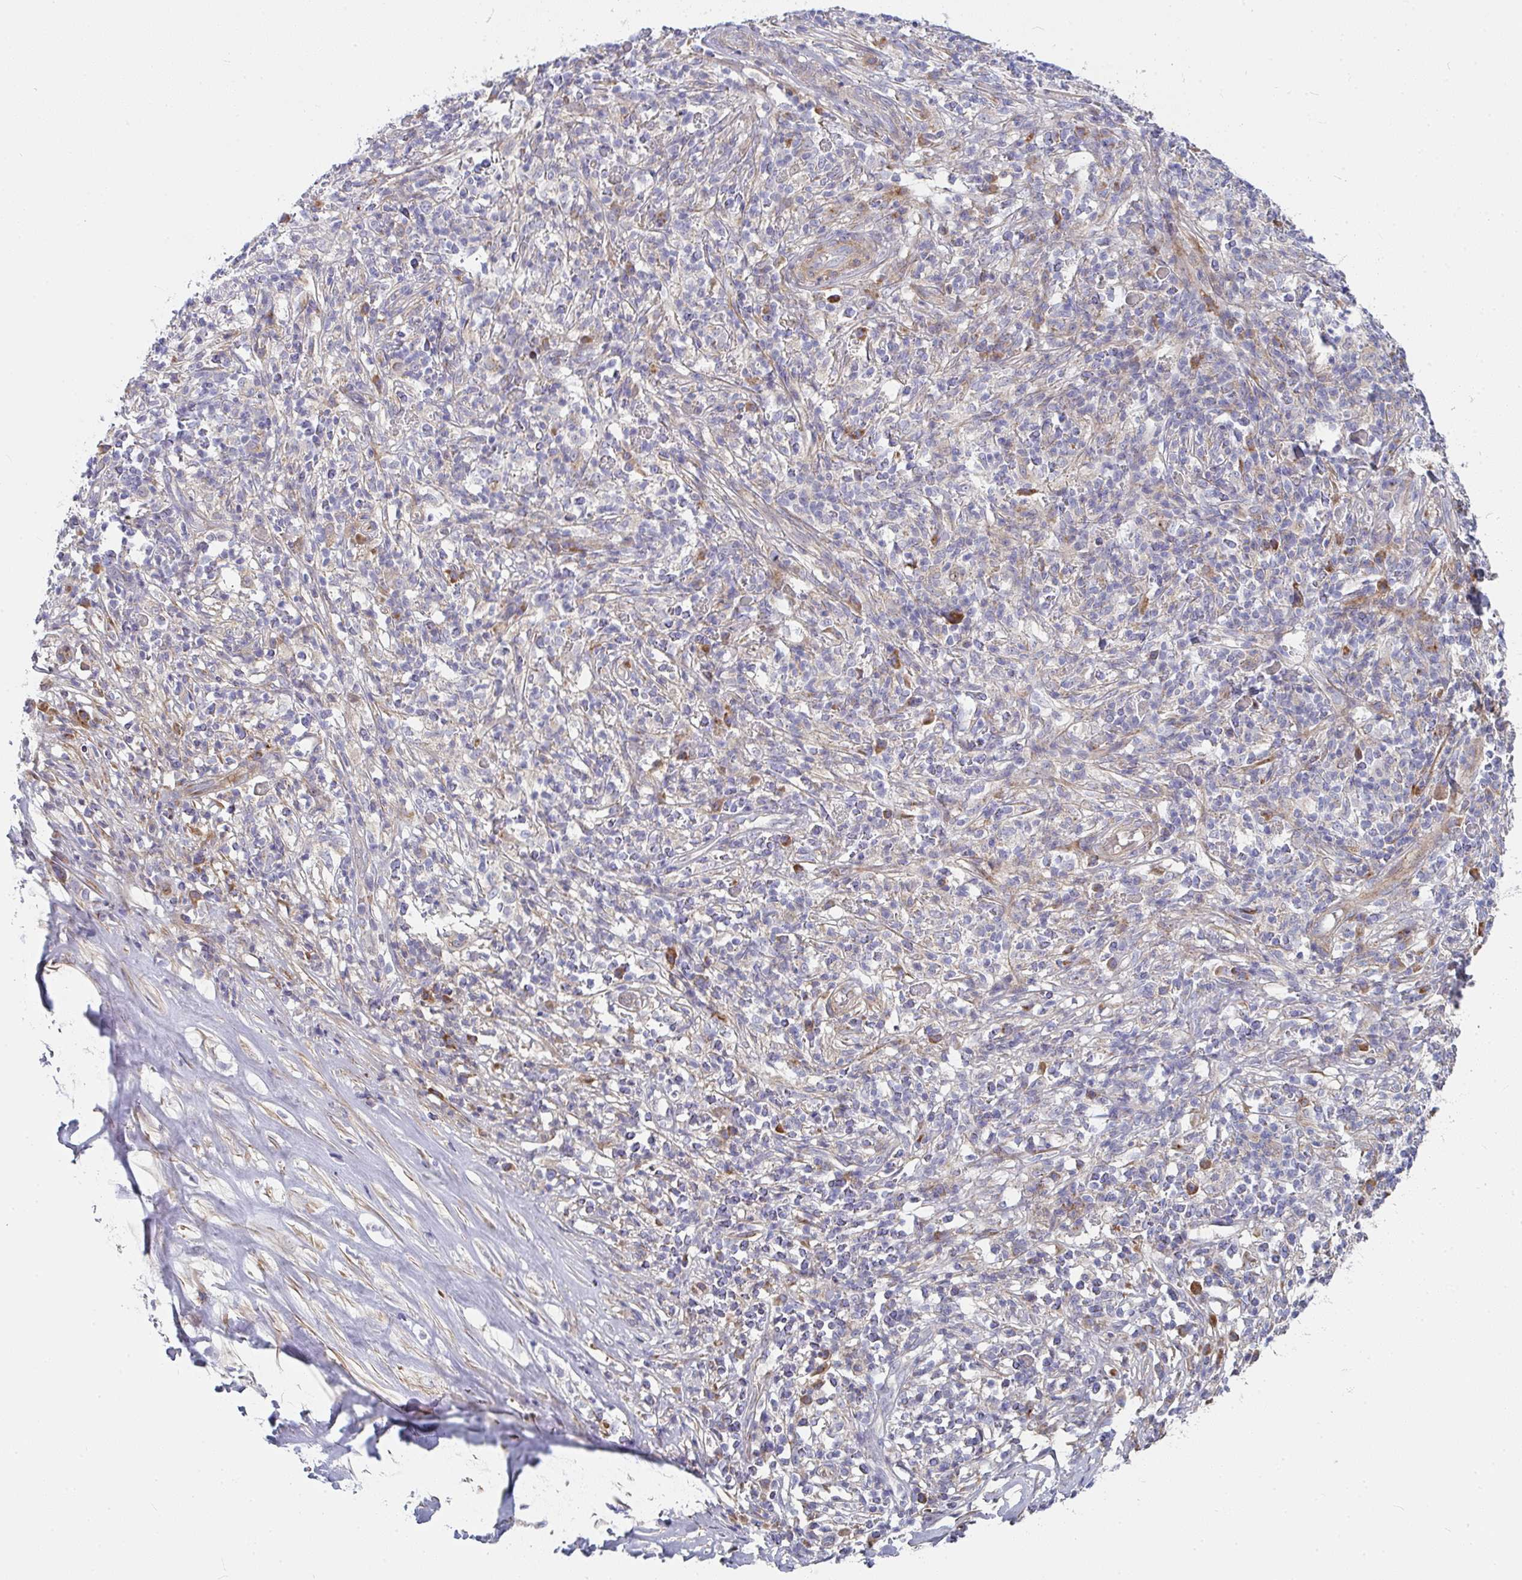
{"staining": {"intensity": "negative", "quantity": "none", "location": "none"}, "tissue": "melanoma", "cell_type": "Tumor cells", "image_type": "cancer", "snomed": [{"axis": "morphology", "description": "Malignant melanoma, NOS"}, {"axis": "topography", "description": "Skin"}], "caption": "Image shows no significant protein expression in tumor cells of malignant melanoma.", "gene": "RHEBL1", "patient": {"sex": "male", "age": 66}}